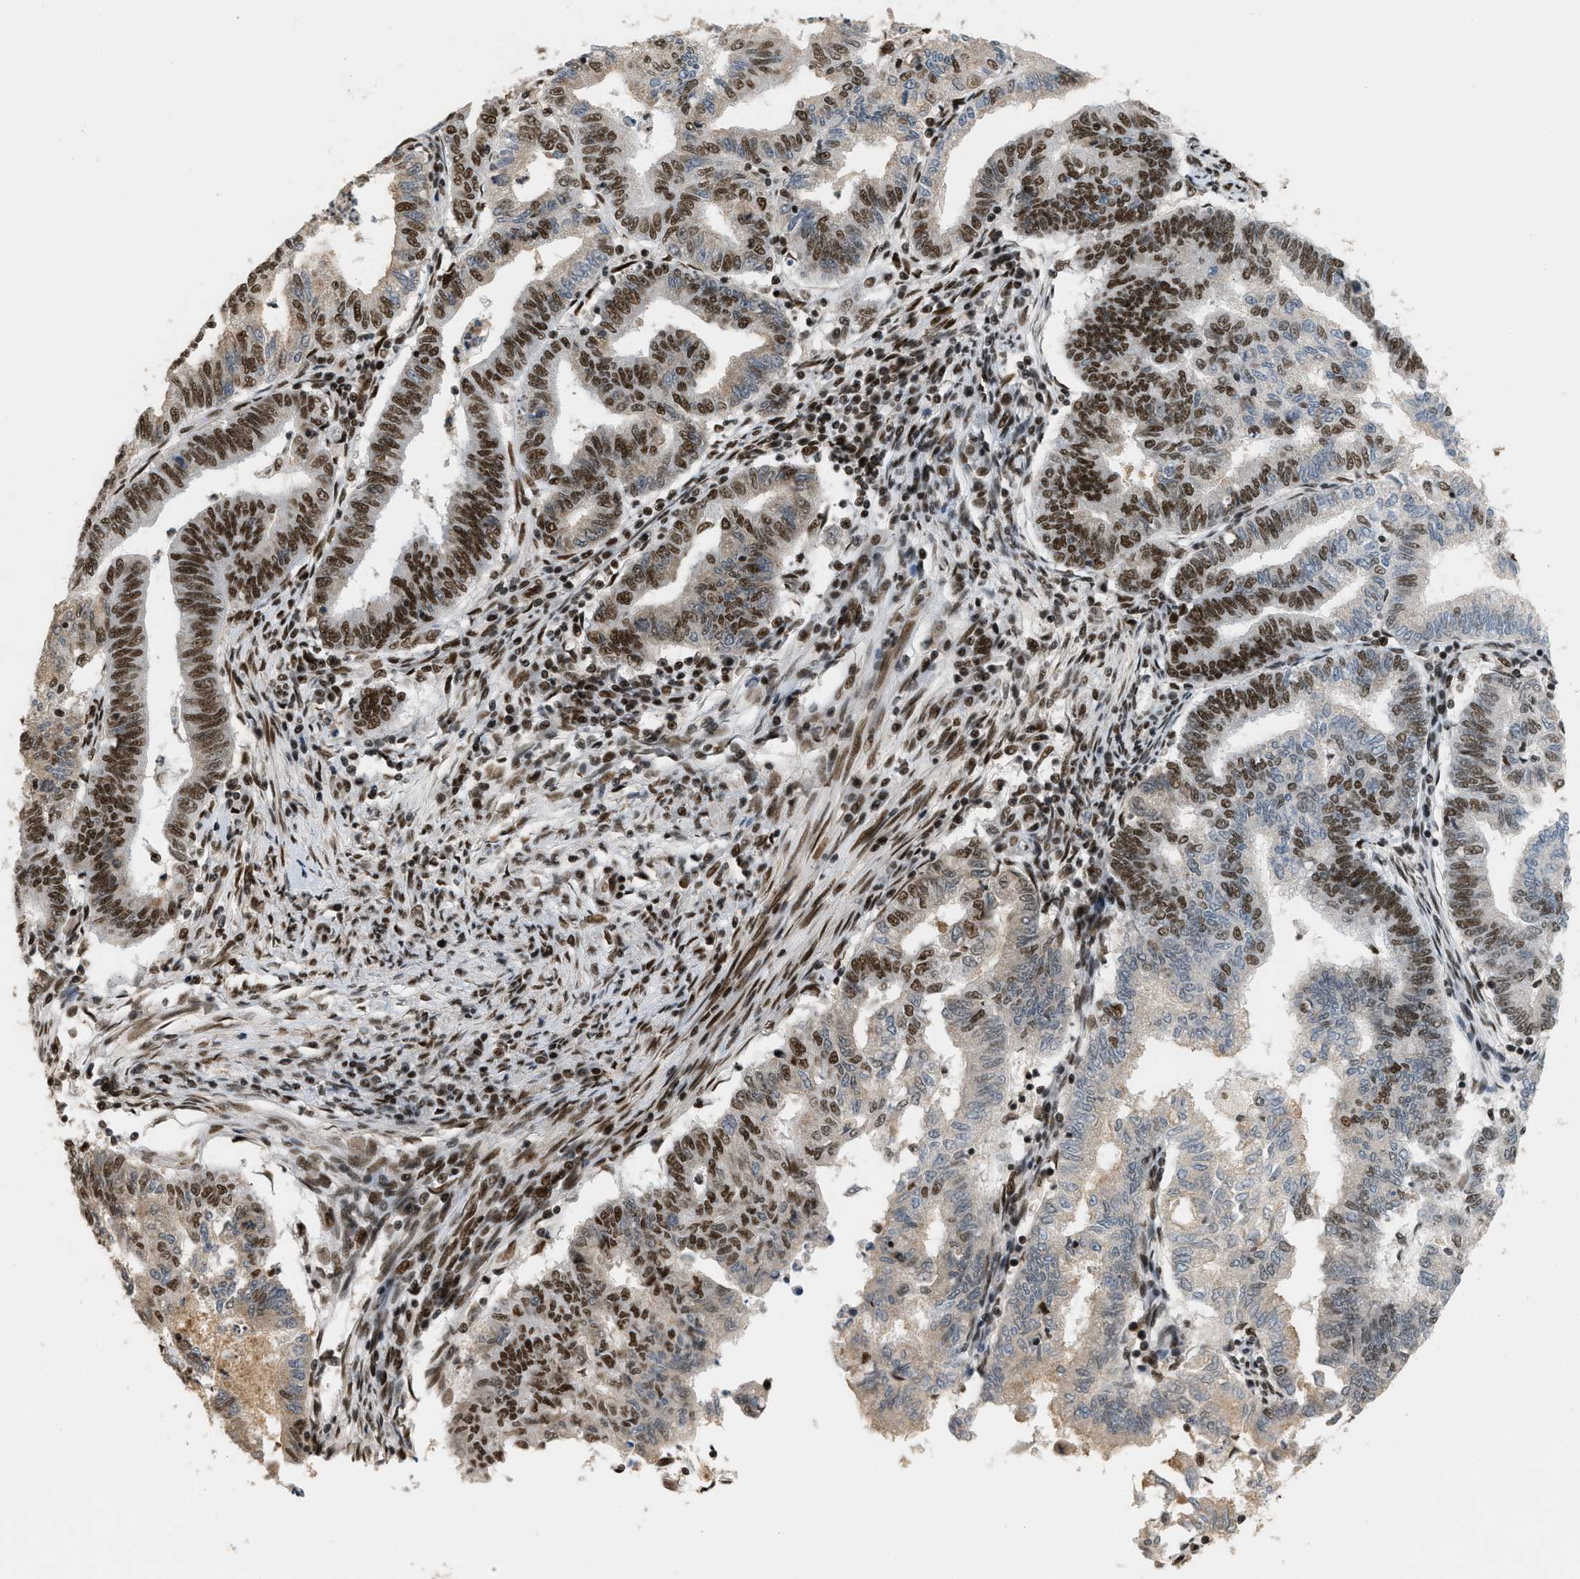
{"staining": {"intensity": "strong", "quantity": "25%-75%", "location": "nuclear"}, "tissue": "endometrial cancer", "cell_type": "Tumor cells", "image_type": "cancer", "snomed": [{"axis": "morphology", "description": "Polyp, NOS"}, {"axis": "morphology", "description": "Adenocarcinoma, NOS"}, {"axis": "morphology", "description": "Adenoma, NOS"}, {"axis": "topography", "description": "Endometrium"}], "caption": "Endometrial cancer (adenoma) was stained to show a protein in brown. There is high levels of strong nuclear expression in approximately 25%-75% of tumor cells. (DAB IHC, brown staining for protein, blue staining for nuclei).", "gene": "SMARCB1", "patient": {"sex": "female", "age": 79}}